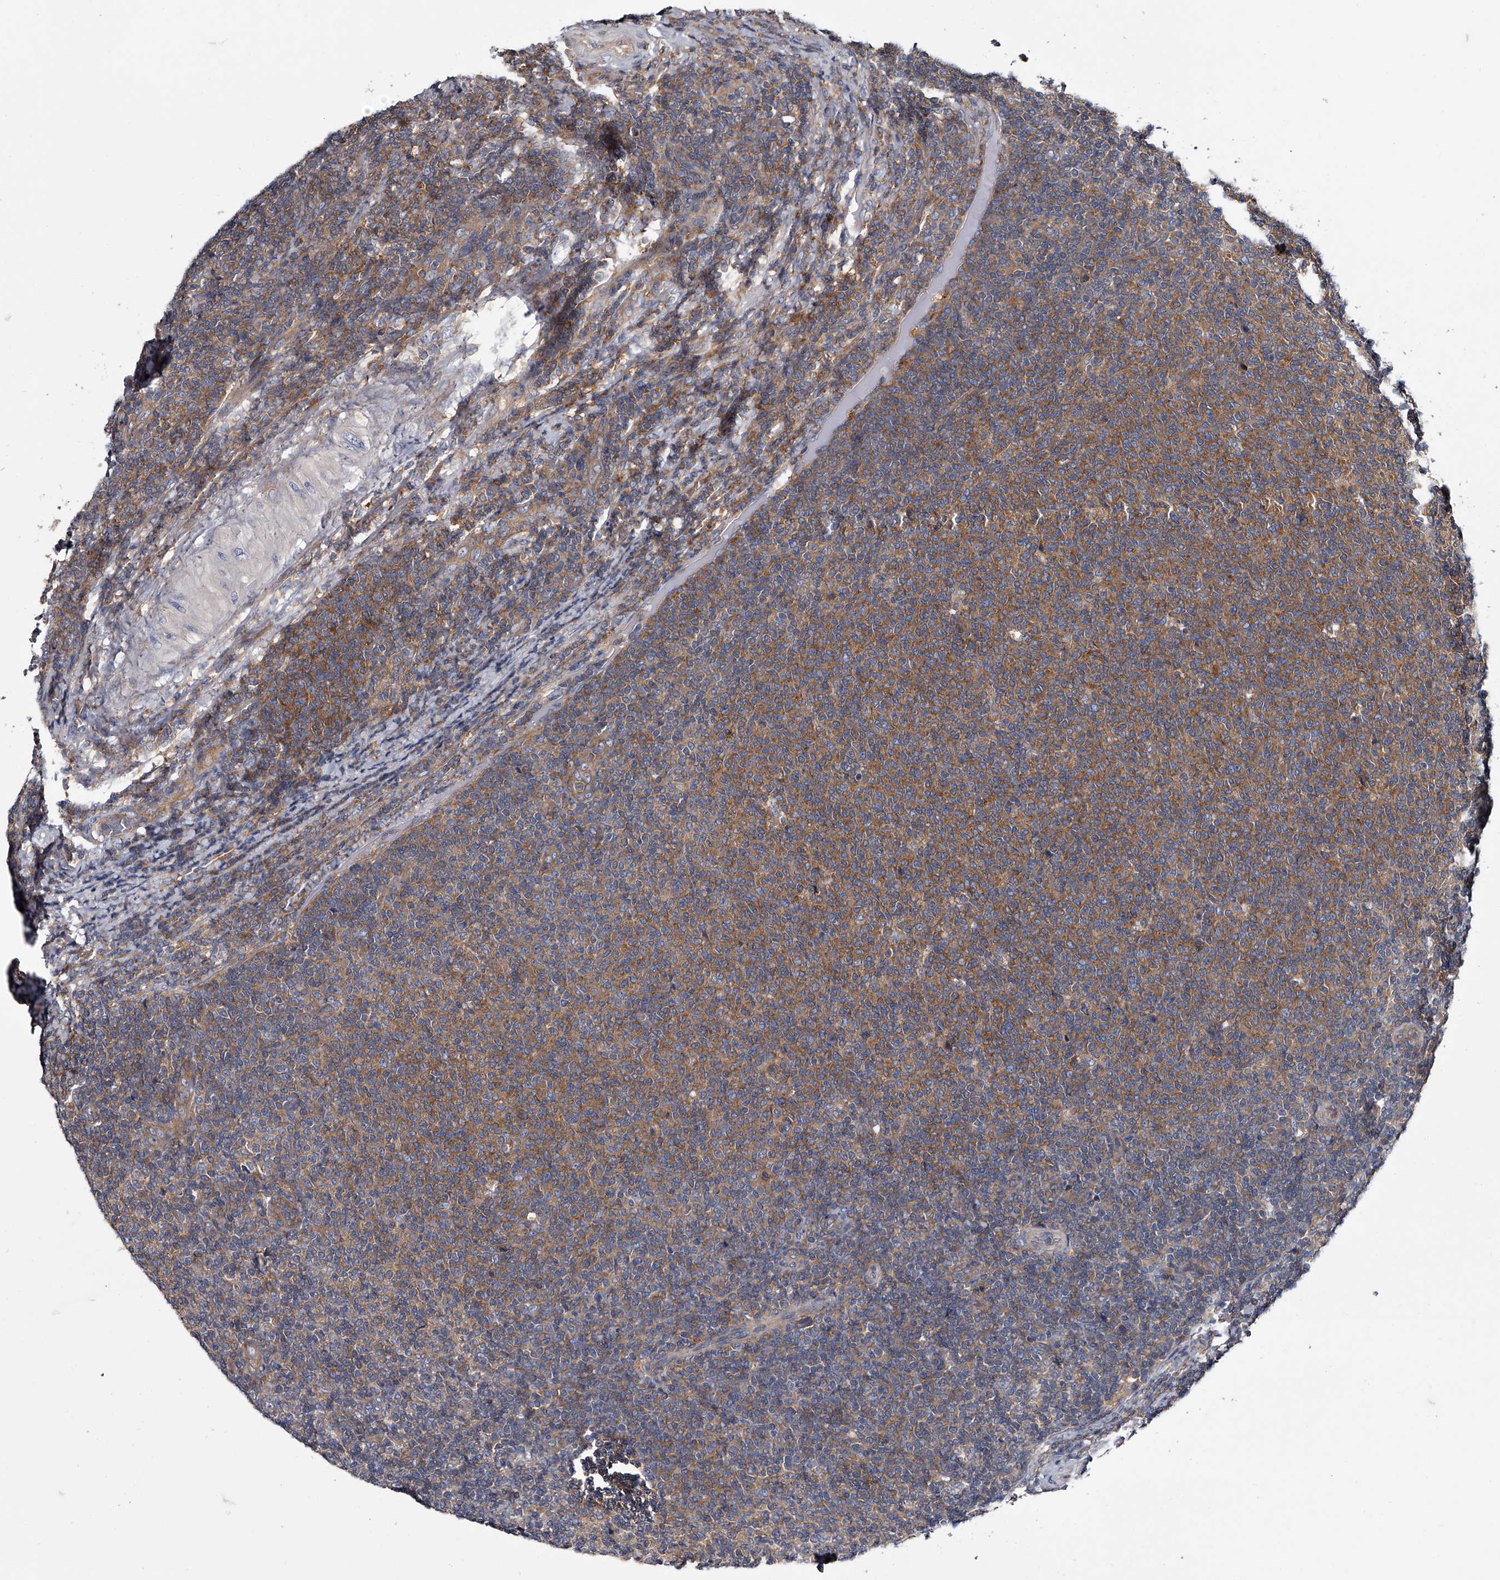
{"staining": {"intensity": "moderate", "quantity": "25%-75%", "location": "cytoplasmic/membranous"}, "tissue": "lymphoma", "cell_type": "Tumor cells", "image_type": "cancer", "snomed": [{"axis": "morphology", "description": "Malignant lymphoma, non-Hodgkin's type, Low grade"}, {"axis": "topography", "description": "Lymph node"}], "caption": "Immunohistochemical staining of human malignant lymphoma, non-Hodgkin's type (low-grade) reveals medium levels of moderate cytoplasmic/membranous expression in about 25%-75% of tumor cells. The staining was performed using DAB (3,3'-diaminobenzidine) to visualize the protein expression in brown, while the nuclei were stained in blue with hematoxylin (Magnification: 20x).", "gene": "GAPVD1", "patient": {"sex": "male", "age": 66}}